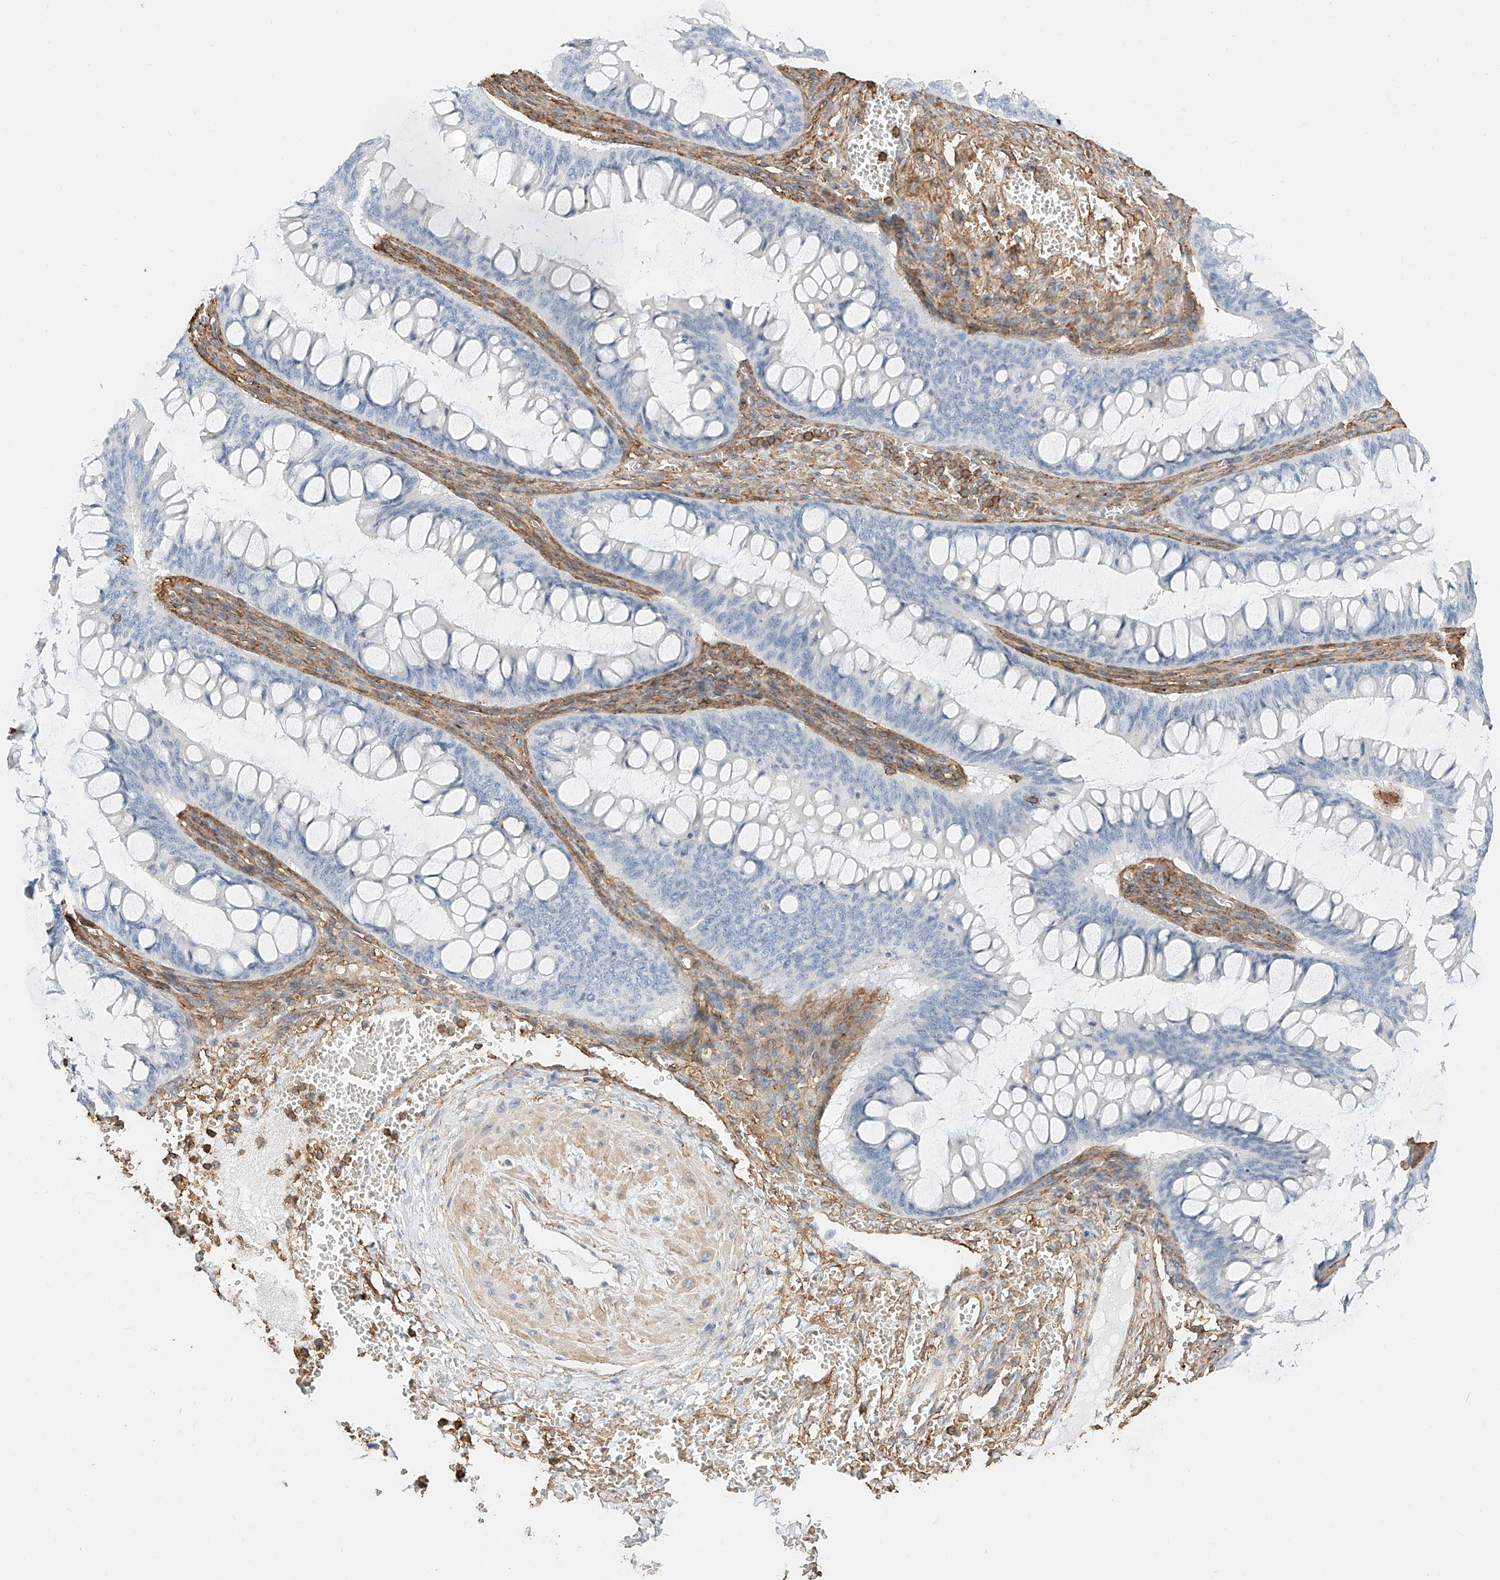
{"staining": {"intensity": "negative", "quantity": "none", "location": "none"}, "tissue": "ovarian cancer", "cell_type": "Tumor cells", "image_type": "cancer", "snomed": [{"axis": "morphology", "description": "Cystadenocarcinoma, mucinous, NOS"}, {"axis": "topography", "description": "Ovary"}], "caption": "High magnification brightfield microscopy of ovarian mucinous cystadenocarcinoma stained with DAB (3,3'-diaminobenzidine) (brown) and counterstained with hematoxylin (blue): tumor cells show no significant staining.", "gene": "WFS1", "patient": {"sex": "female", "age": 73}}